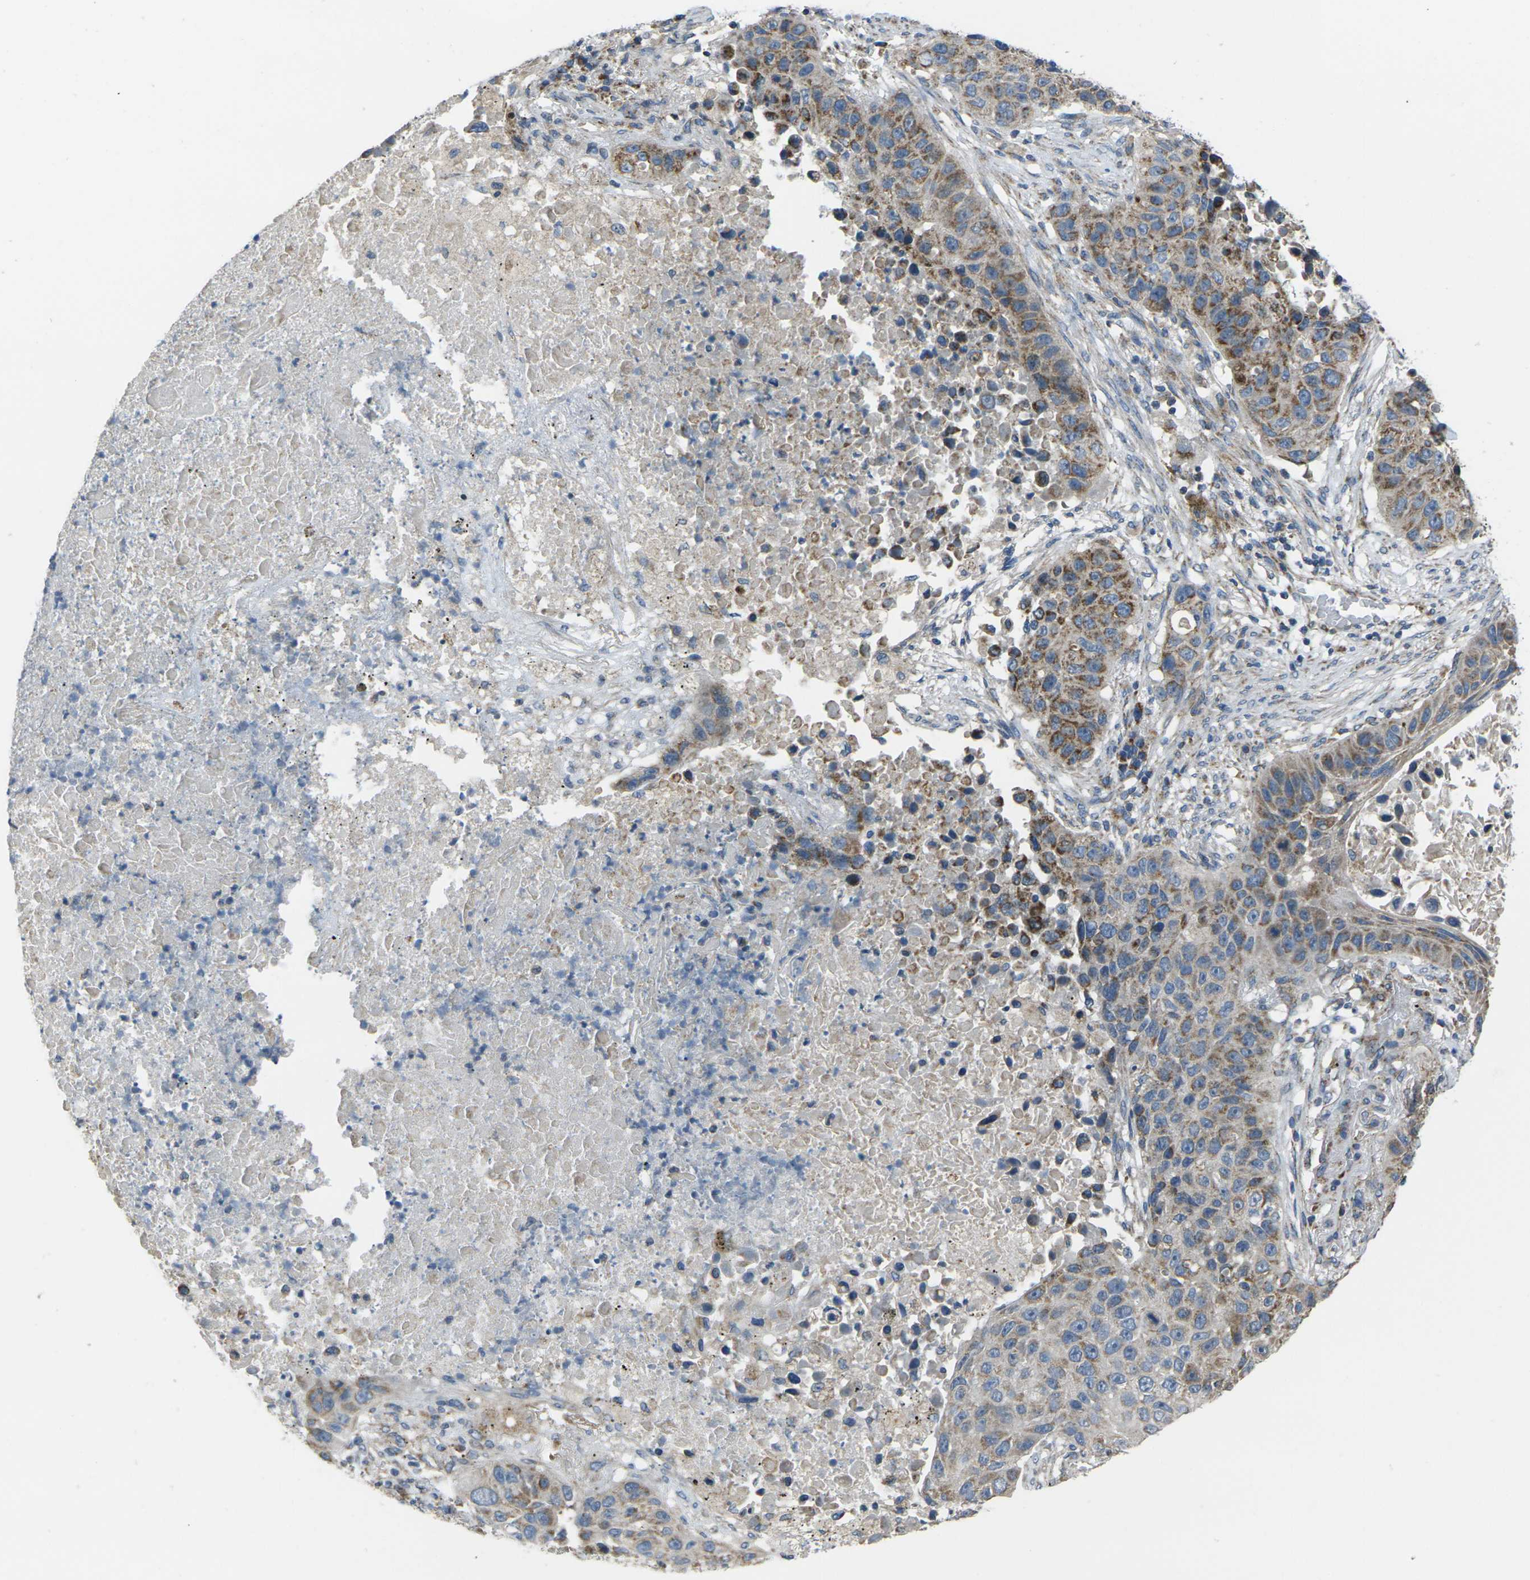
{"staining": {"intensity": "weak", "quantity": ">75%", "location": "cytoplasmic/membranous"}, "tissue": "lung cancer", "cell_type": "Tumor cells", "image_type": "cancer", "snomed": [{"axis": "morphology", "description": "Squamous cell carcinoma, NOS"}, {"axis": "topography", "description": "Lung"}], "caption": "Lung squamous cell carcinoma was stained to show a protein in brown. There is low levels of weak cytoplasmic/membranous expression in approximately >75% of tumor cells.", "gene": "TMEM120B", "patient": {"sex": "male", "age": 57}}